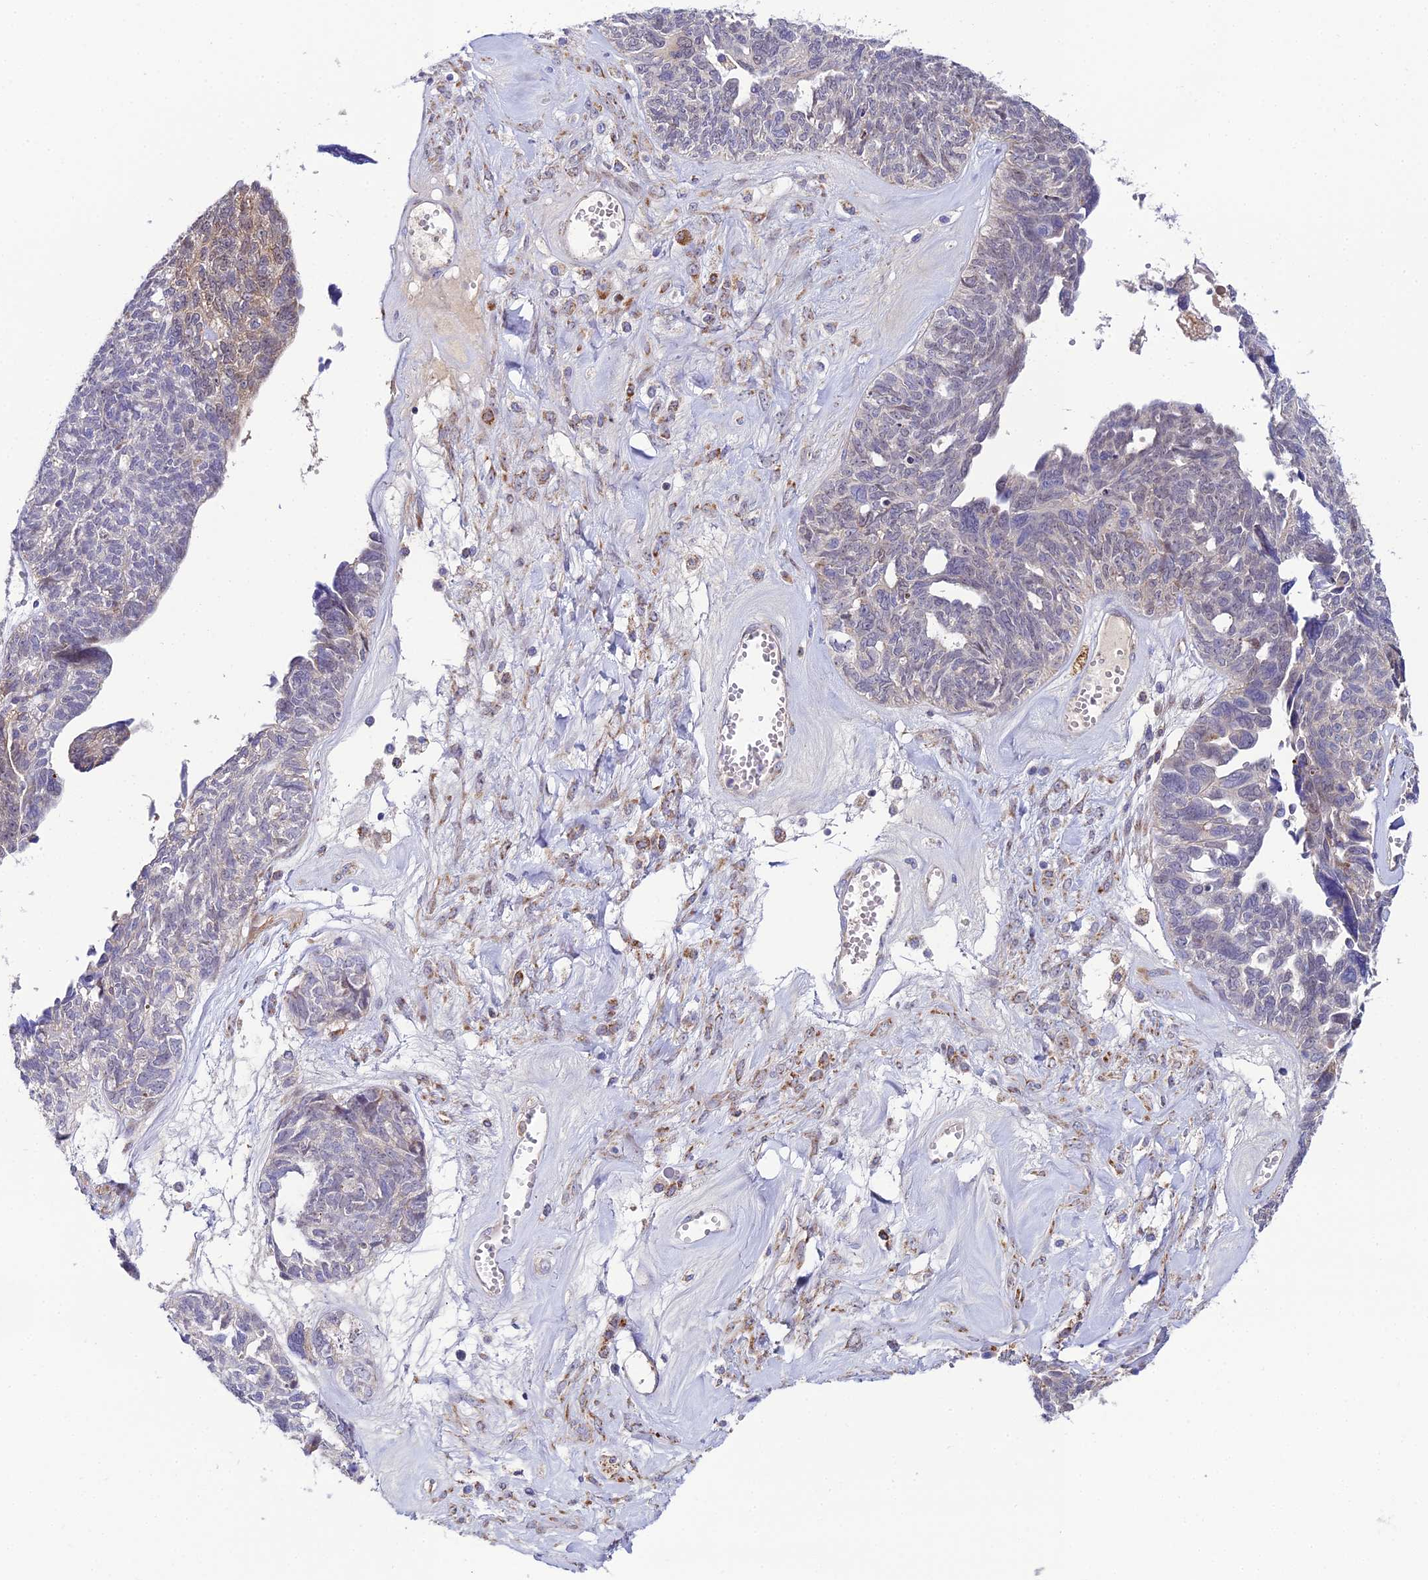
{"staining": {"intensity": "negative", "quantity": "none", "location": "none"}, "tissue": "ovarian cancer", "cell_type": "Tumor cells", "image_type": "cancer", "snomed": [{"axis": "morphology", "description": "Cystadenocarcinoma, serous, NOS"}, {"axis": "topography", "description": "Ovary"}], "caption": "The histopathology image demonstrates no significant expression in tumor cells of serous cystadenocarcinoma (ovarian).", "gene": "ACOT2", "patient": {"sex": "female", "age": 79}}